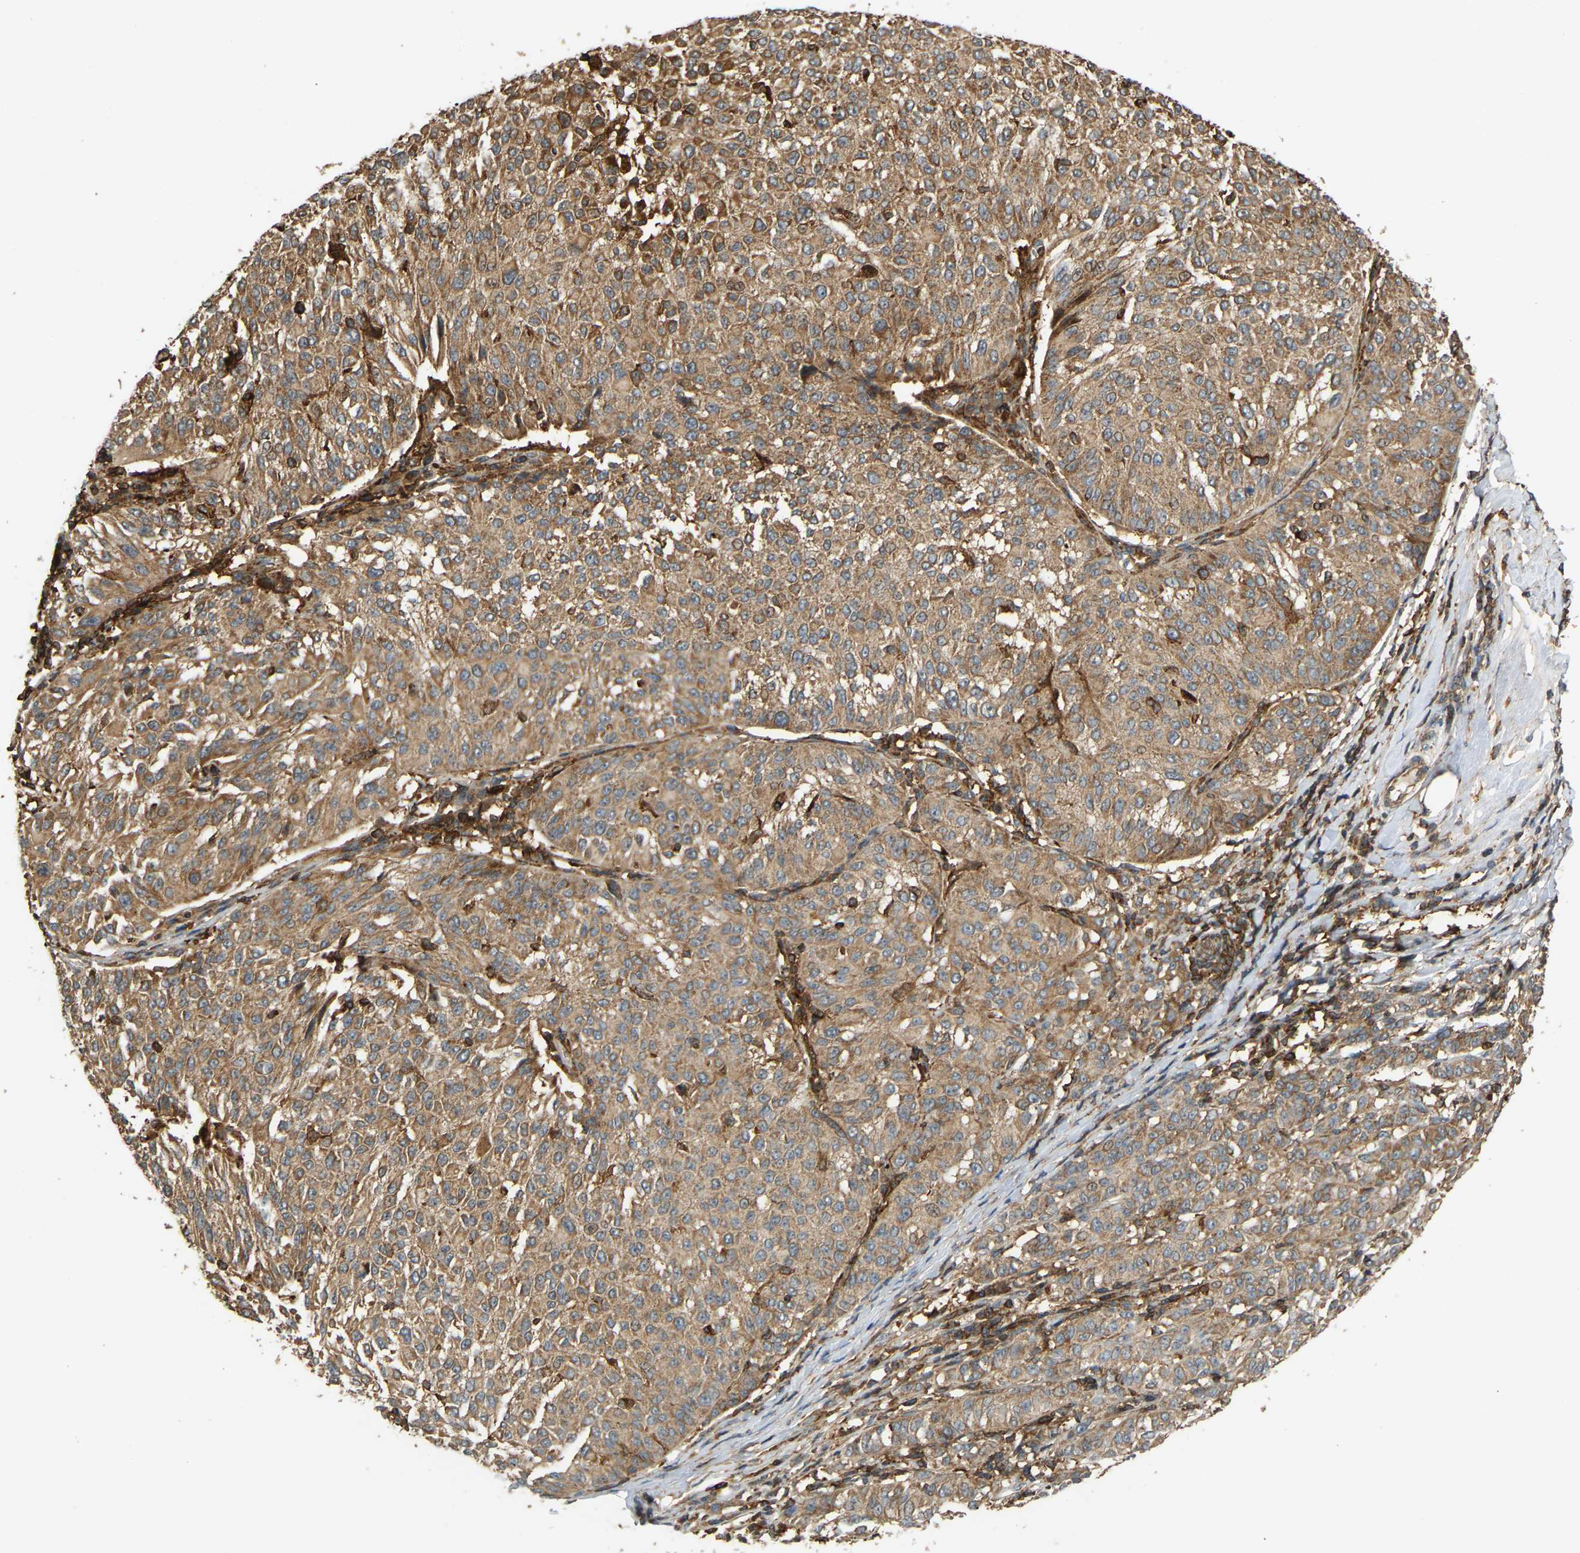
{"staining": {"intensity": "moderate", "quantity": ">75%", "location": "cytoplasmic/membranous"}, "tissue": "melanoma", "cell_type": "Tumor cells", "image_type": "cancer", "snomed": [{"axis": "morphology", "description": "Malignant melanoma, NOS"}, {"axis": "topography", "description": "Skin"}], "caption": "Immunohistochemistry (IHC) photomicrograph of neoplastic tissue: human malignant melanoma stained using immunohistochemistry (IHC) displays medium levels of moderate protein expression localized specifically in the cytoplasmic/membranous of tumor cells, appearing as a cytoplasmic/membranous brown color.", "gene": "GOPC", "patient": {"sex": "female", "age": 72}}